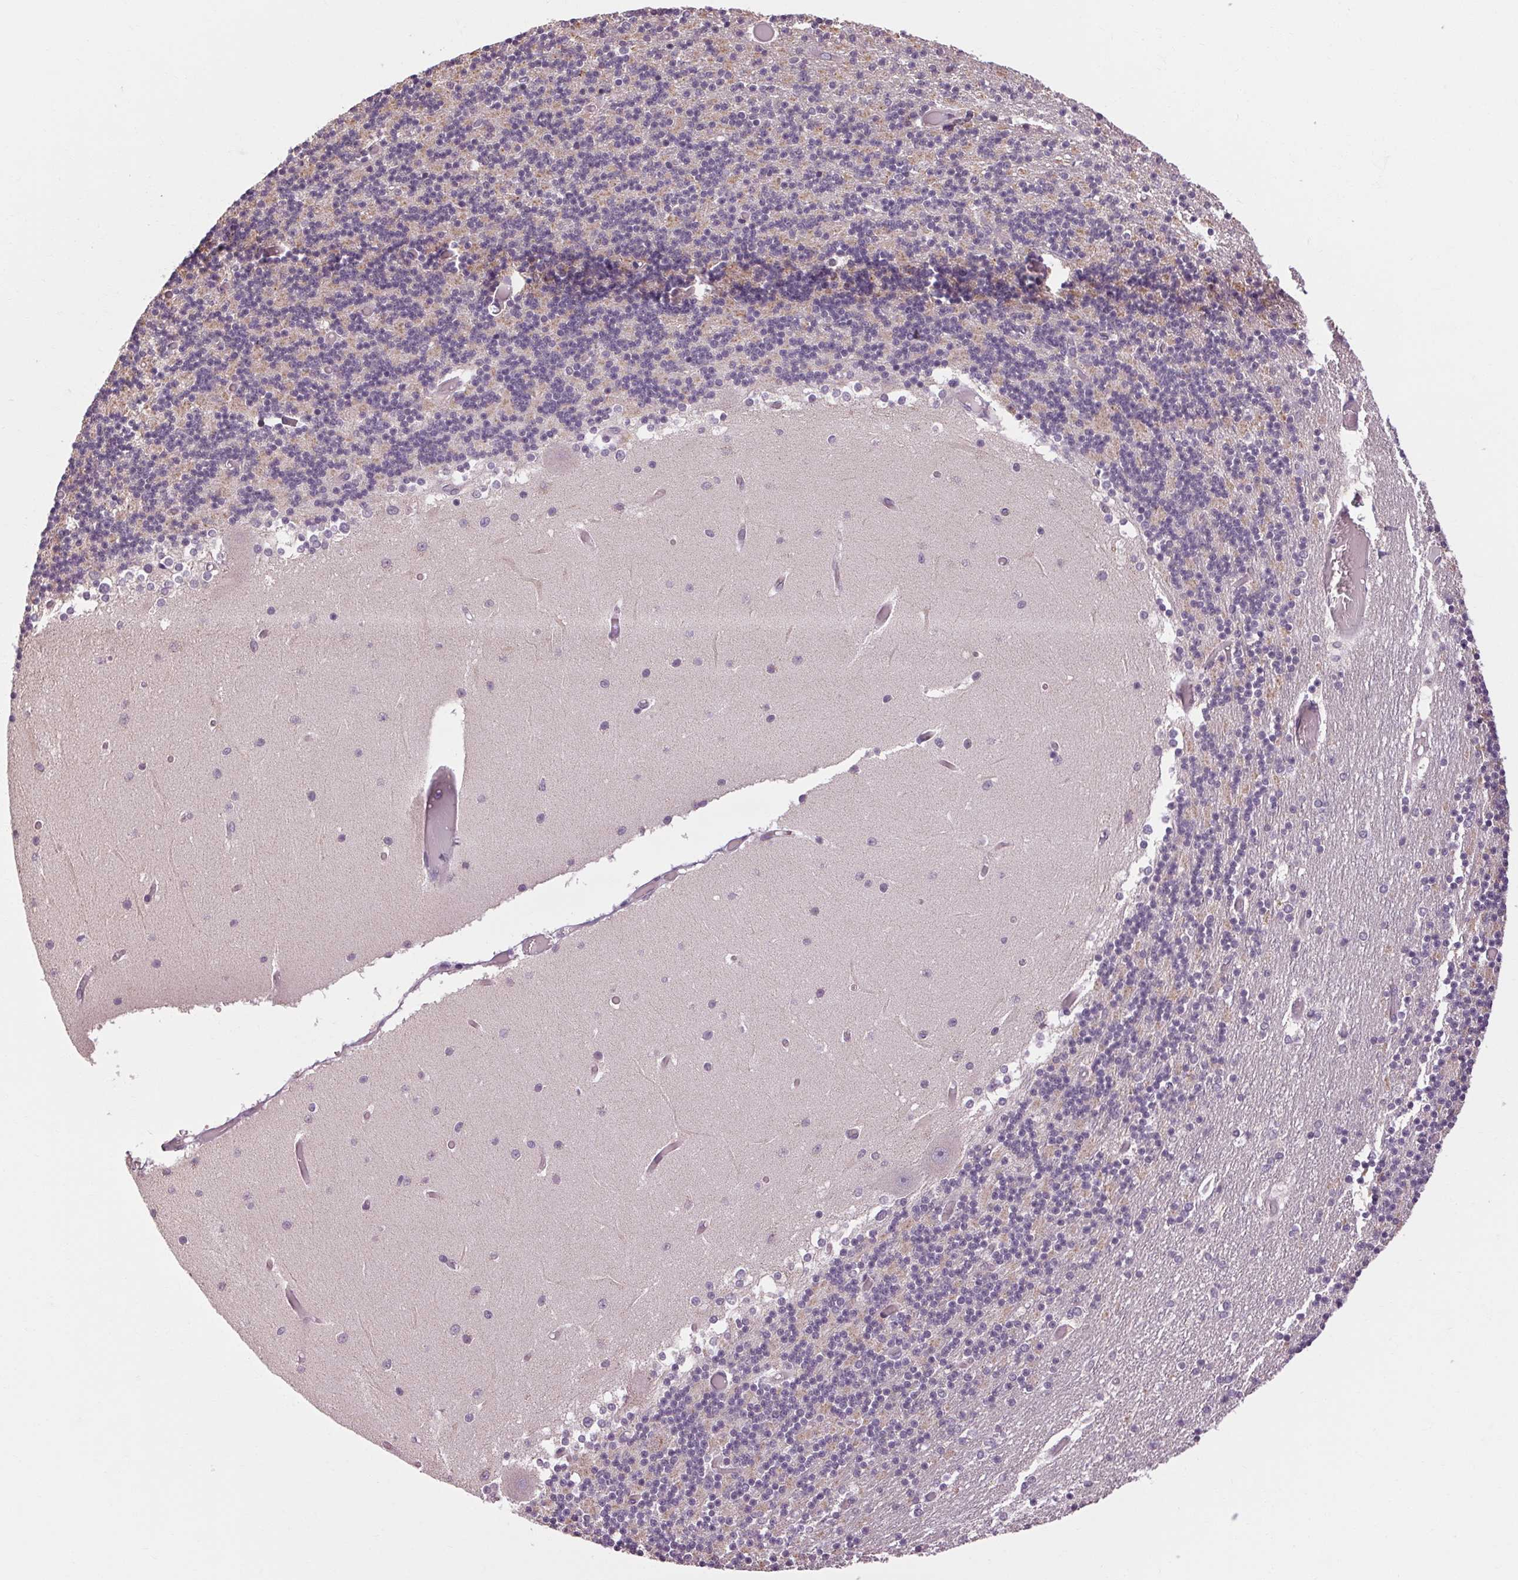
{"staining": {"intensity": "weak", "quantity": "25%-75%", "location": "cytoplasmic/membranous"}, "tissue": "cerebellum", "cell_type": "Cells in granular layer", "image_type": "normal", "snomed": [{"axis": "morphology", "description": "Normal tissue, NOS"}, {"axis": "topography", "description": "Cerebellum"}], "caption": "High-magnification brightfield microscopy of normal cerebellum stained with DAB (3,3'-diaminobenzidine) (brown) and counterstained with hematoxylin (blue). cells in granular layer exhibit weak cytoplasmic/membranous expression is present in approximately25%-75% of cells. The staining was performed using DAB, with brown indicating positive protein expression. Nuclei are stained blue with hematoxylin.", "gene": "KLHL40", "patient": {"sex": "female", "age": 28}}